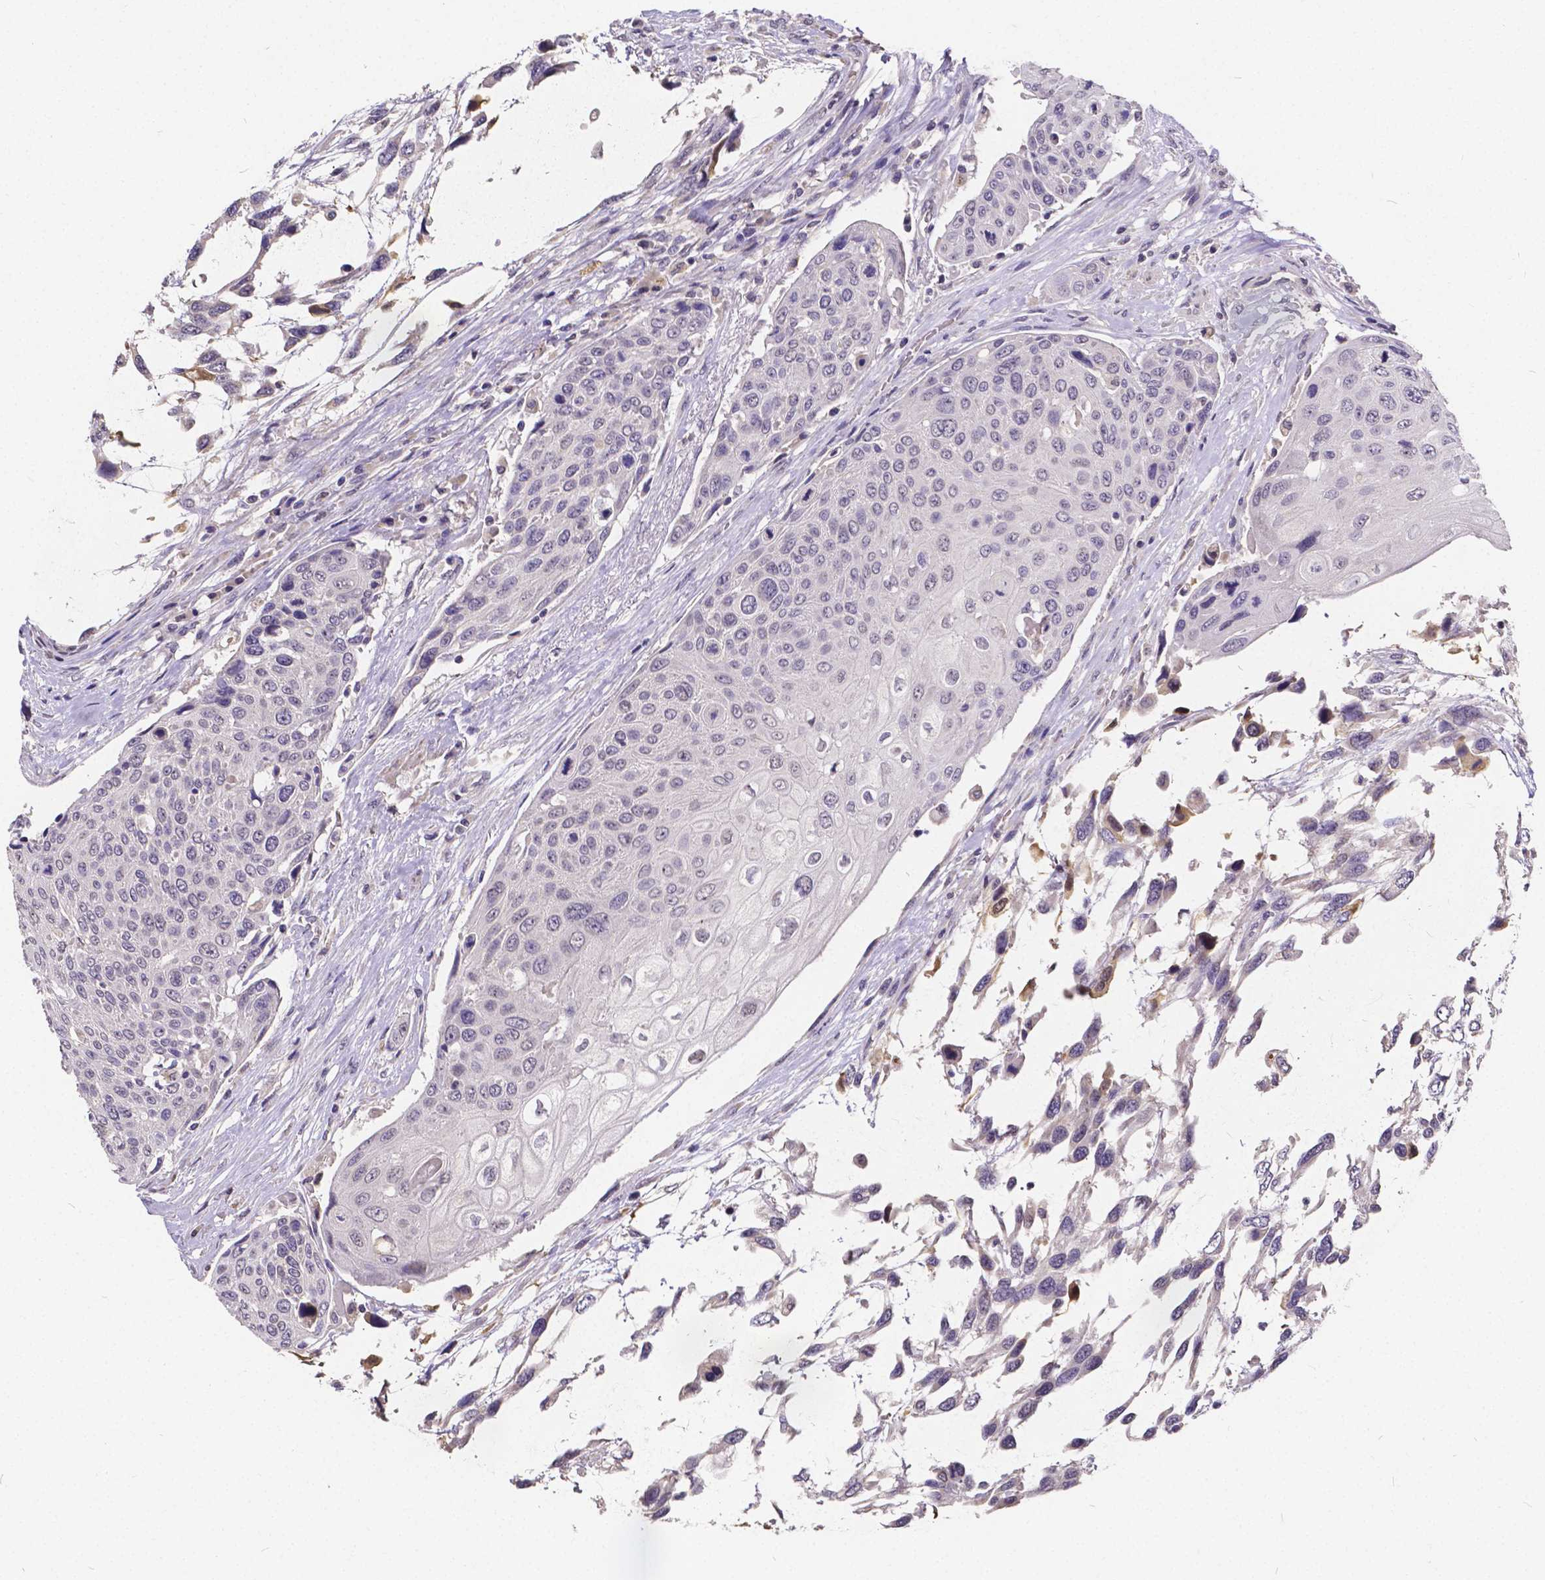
{"staining": {"intensity": "negative", "quantity": "none", "location": "none"}, "tissue": "urothelial cancer", "cell_type": "Tumor cells", "image_type": "cancer", "snomed": [{"axis": "morphology", "description": "Urothelial carcinoma, High grade"}, {"axis": "topography", "description": "Urinary bladder"}], "caption": "Photomicrograph shows no protein expression in tumor cells of urothelial cancer tissue.", "gene": "CTNNA2", "patient": {"sex": "female", "age": 70}}